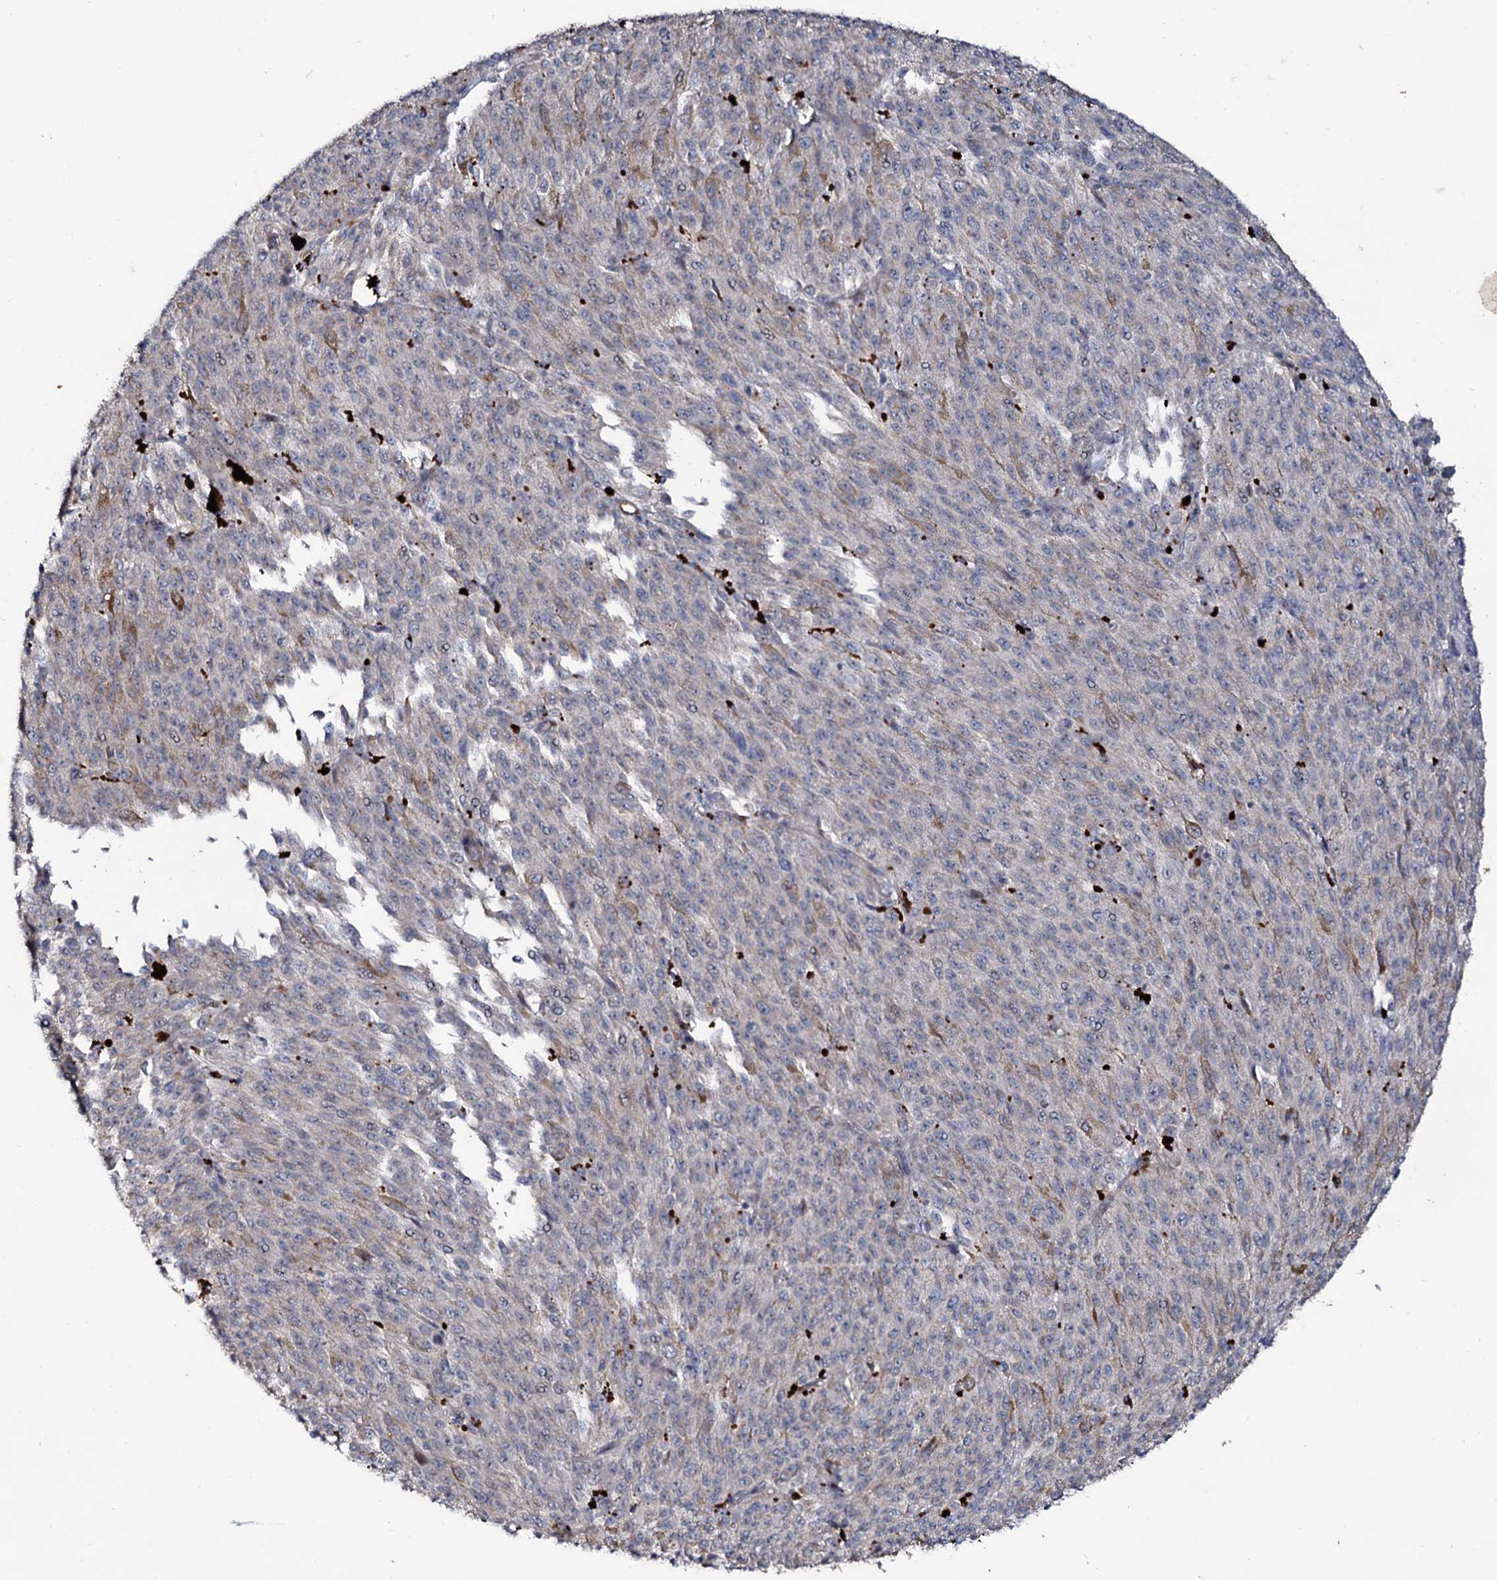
{"staining": {"intensity": "negative", "quantity": "none", "location": "none"}, "tissue": "melanoma", "cell_type": "Tumor cells", "image_type": "cancer", "snomed": [{"axis": "morphology", "description": "Malignant melanoma, NOS"}, {"axis": "topography", "description": "Skin"}], "caption": "Human malignant melanoma stained for a protein using immunohistochemistry shows no expression in tumor cells.", "gene": "COG6", "patient": {"sex": "female", "age": 52}}